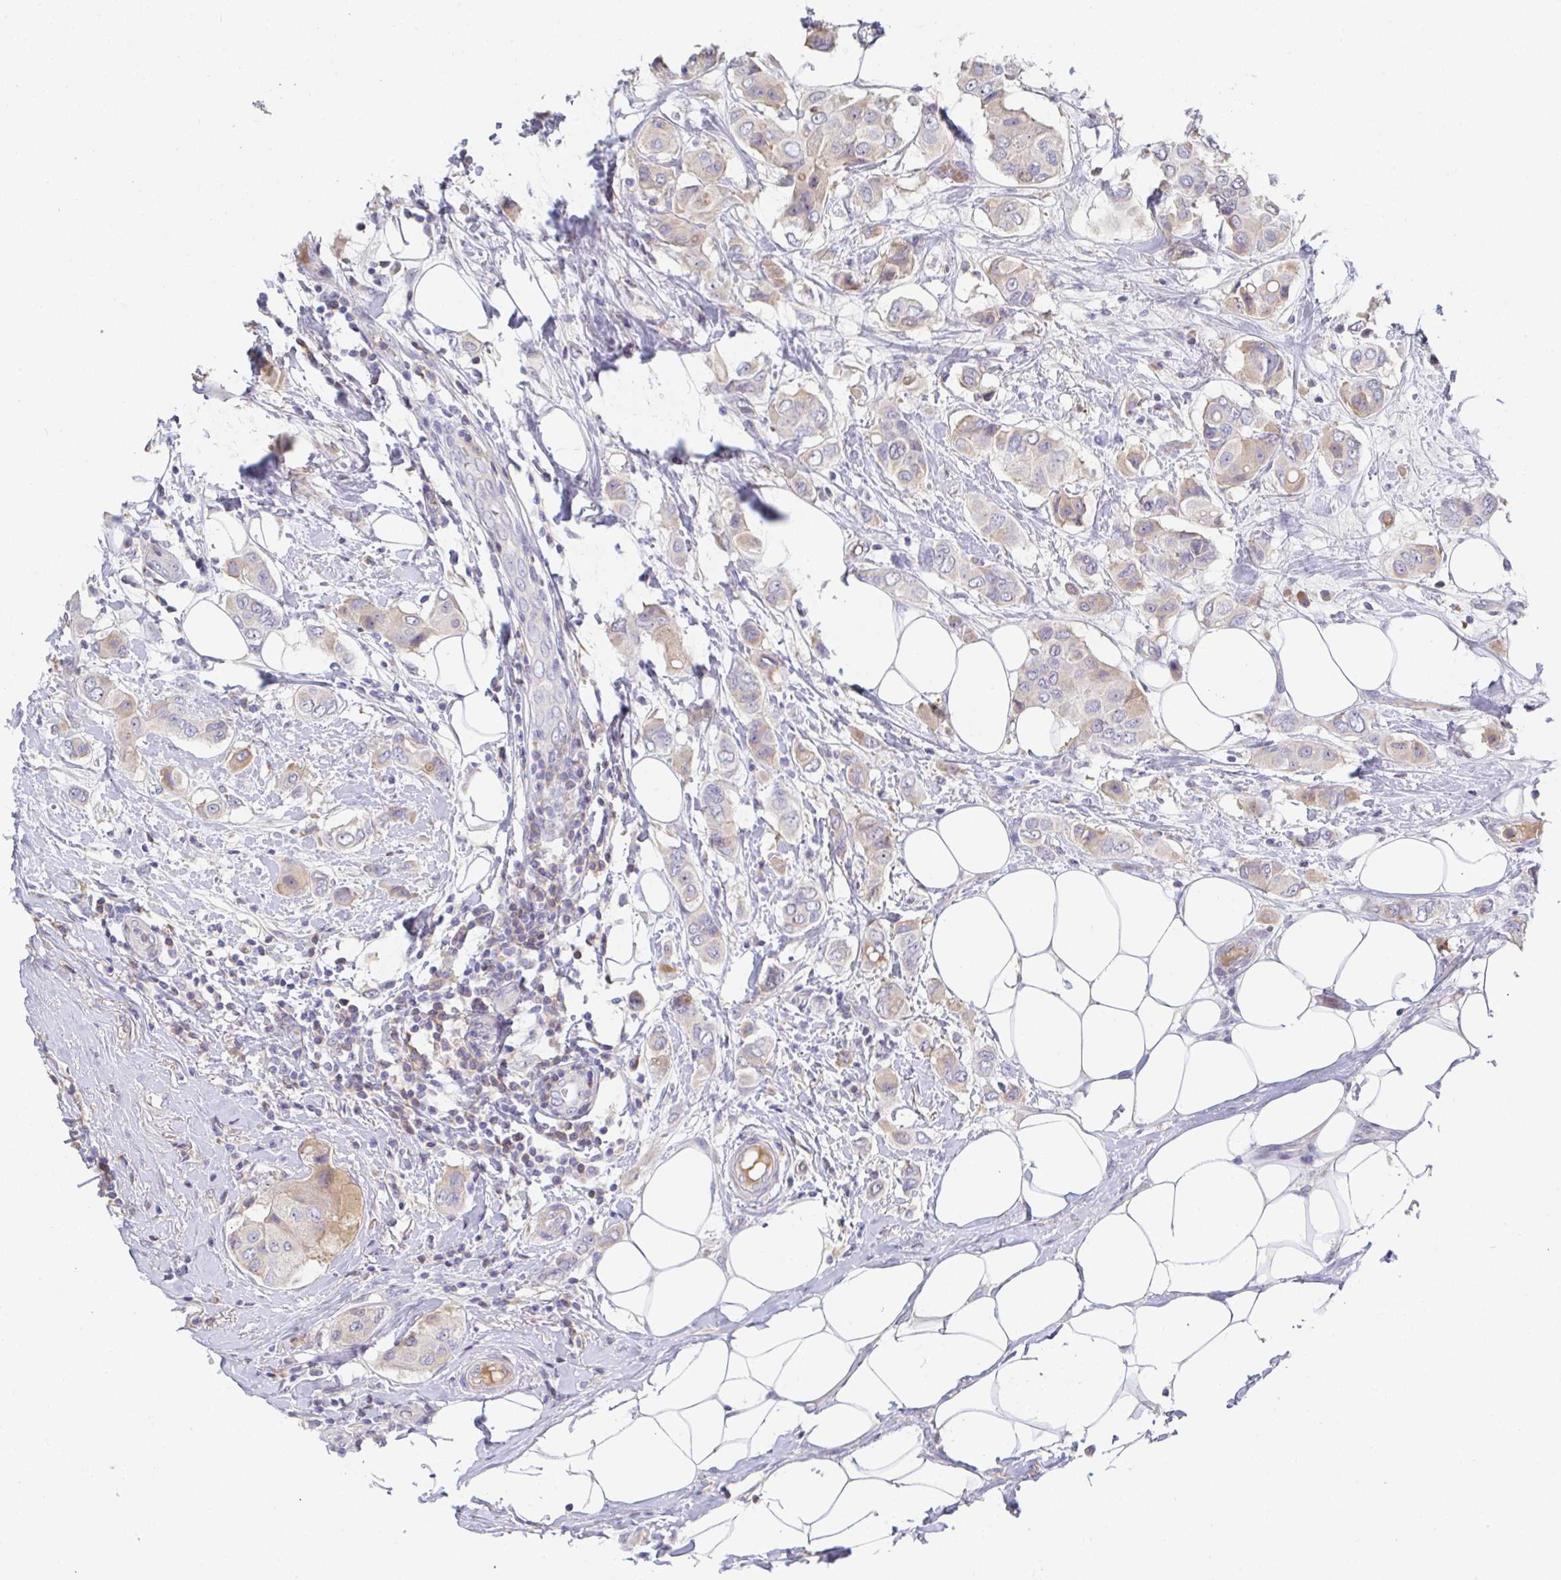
{"staining": {"intensity": "weak", "quantity": "<25%", "location": "cytoplasmic/membranous"}, "tissue": "breast cancer", "cell_type": "Tumor cells", "image_type": "cancer", "snomed": [{"axis": "morphology", "description": "Lobular carcinoma"}, {"axis": "topography", "description": "Breast"}], "caption": "Tumor cells show no significant expression in breast cancer. The staining was performed using DAB (3,3'-diaminobenzidine) to visualize the protein expression in brown, while the nuclei were stained in blue with hematoxylin (Magnification: 20x).", "gene": "ANO5", "patient": {"sex": "female", "age": 51}}